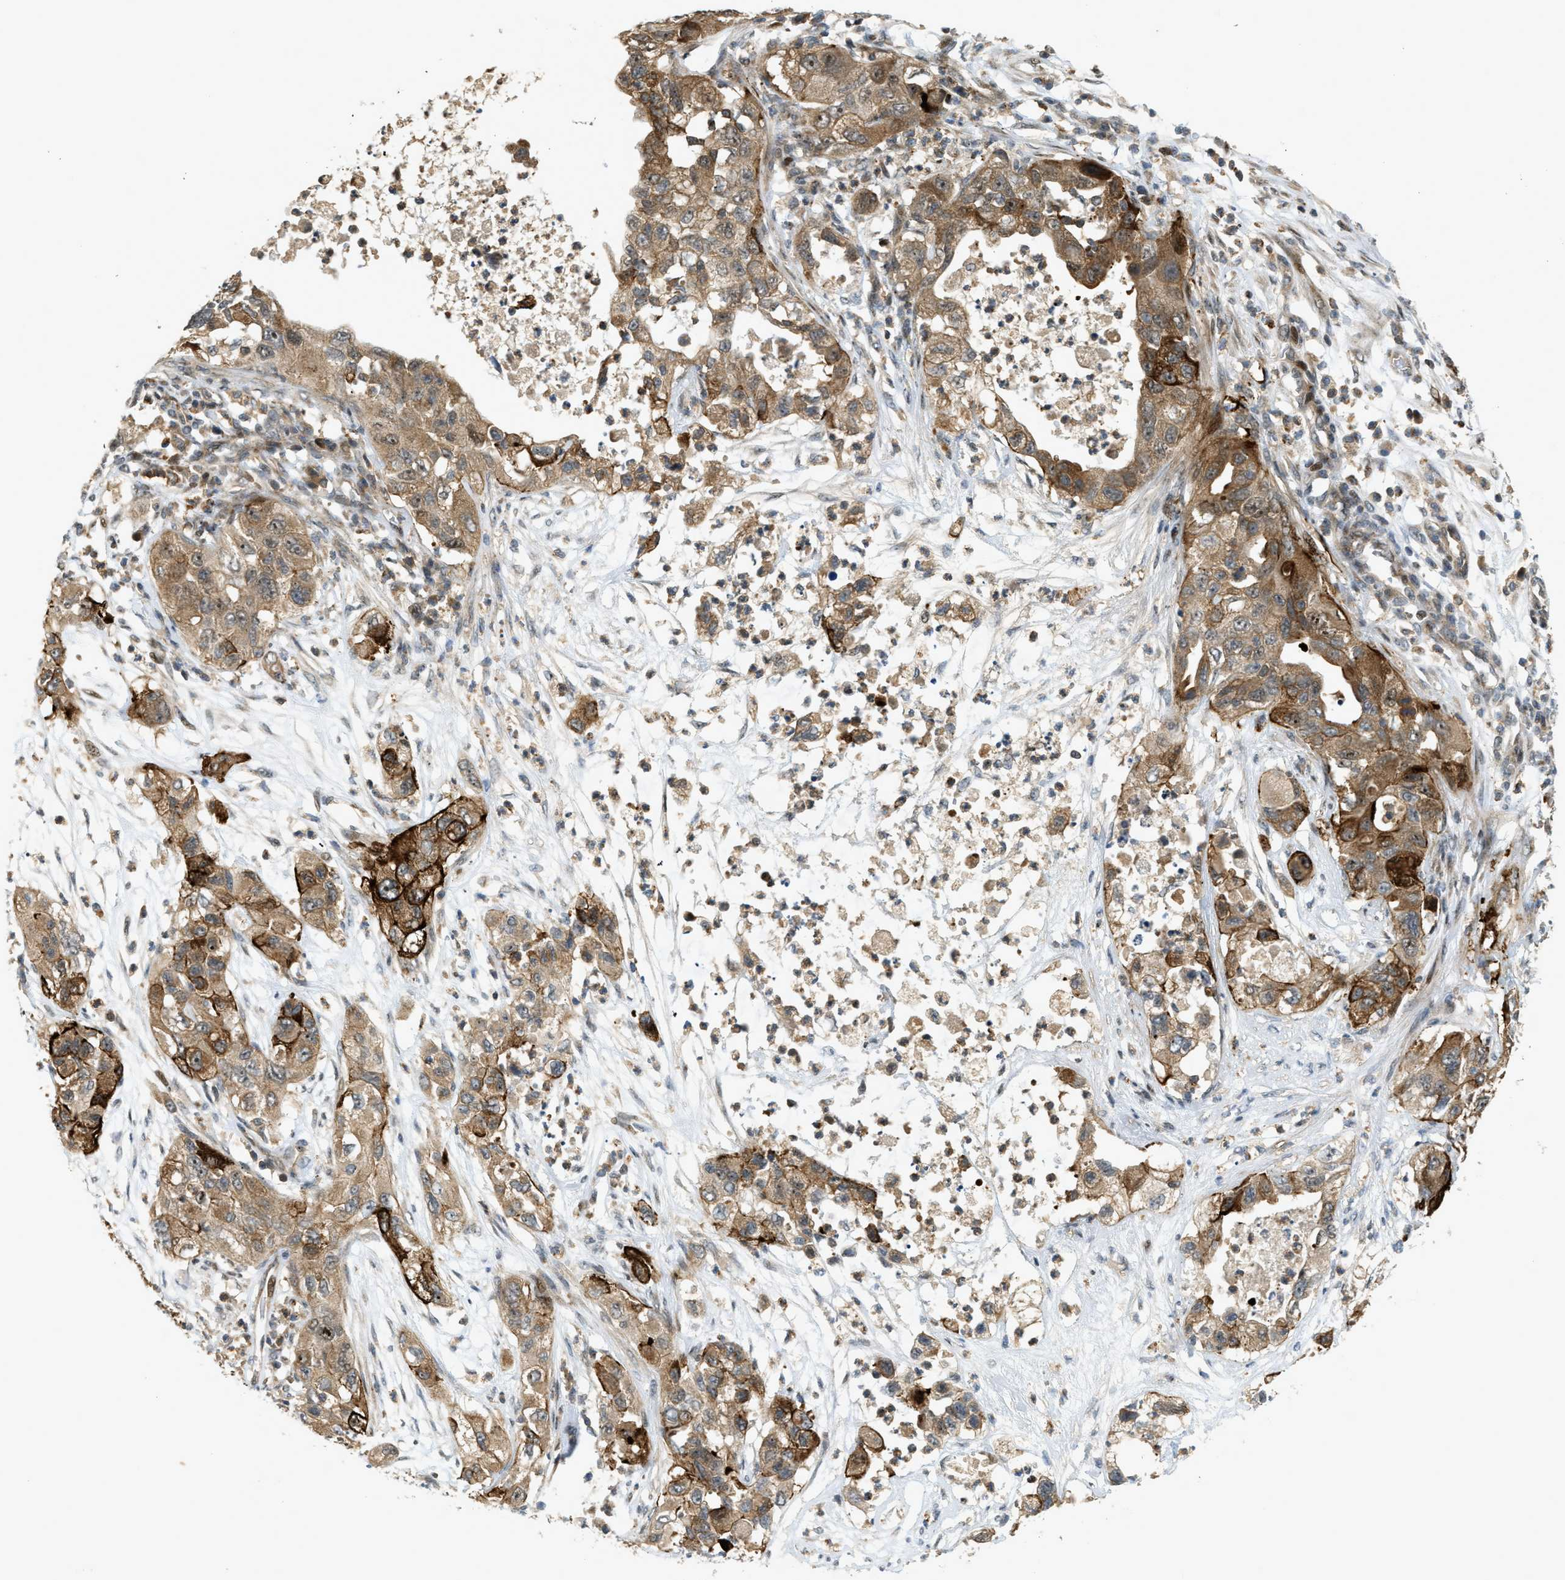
{"staining": {"intensity": "moderate", "quantity": ">75%", "location": "cytoplasmic/membranous"}, "tissue": "pancreatic cancer", "cell_type": "Tumor cells", "image_type": "cancer", "snomed": [{"axis": "morphology", "description": "Adenocarcinoma, NOS"}, {"axis": "topography", "description": "Pancreas"}], "caption": "Moderate cytoplasmic/membranous staining for a protein is appreciated in about >75% of tumor cells of pancreatic cancer using immunohistochemistry.", "gene": "TRAPPC14", "patient": {"sex": "female", "age": 78}}